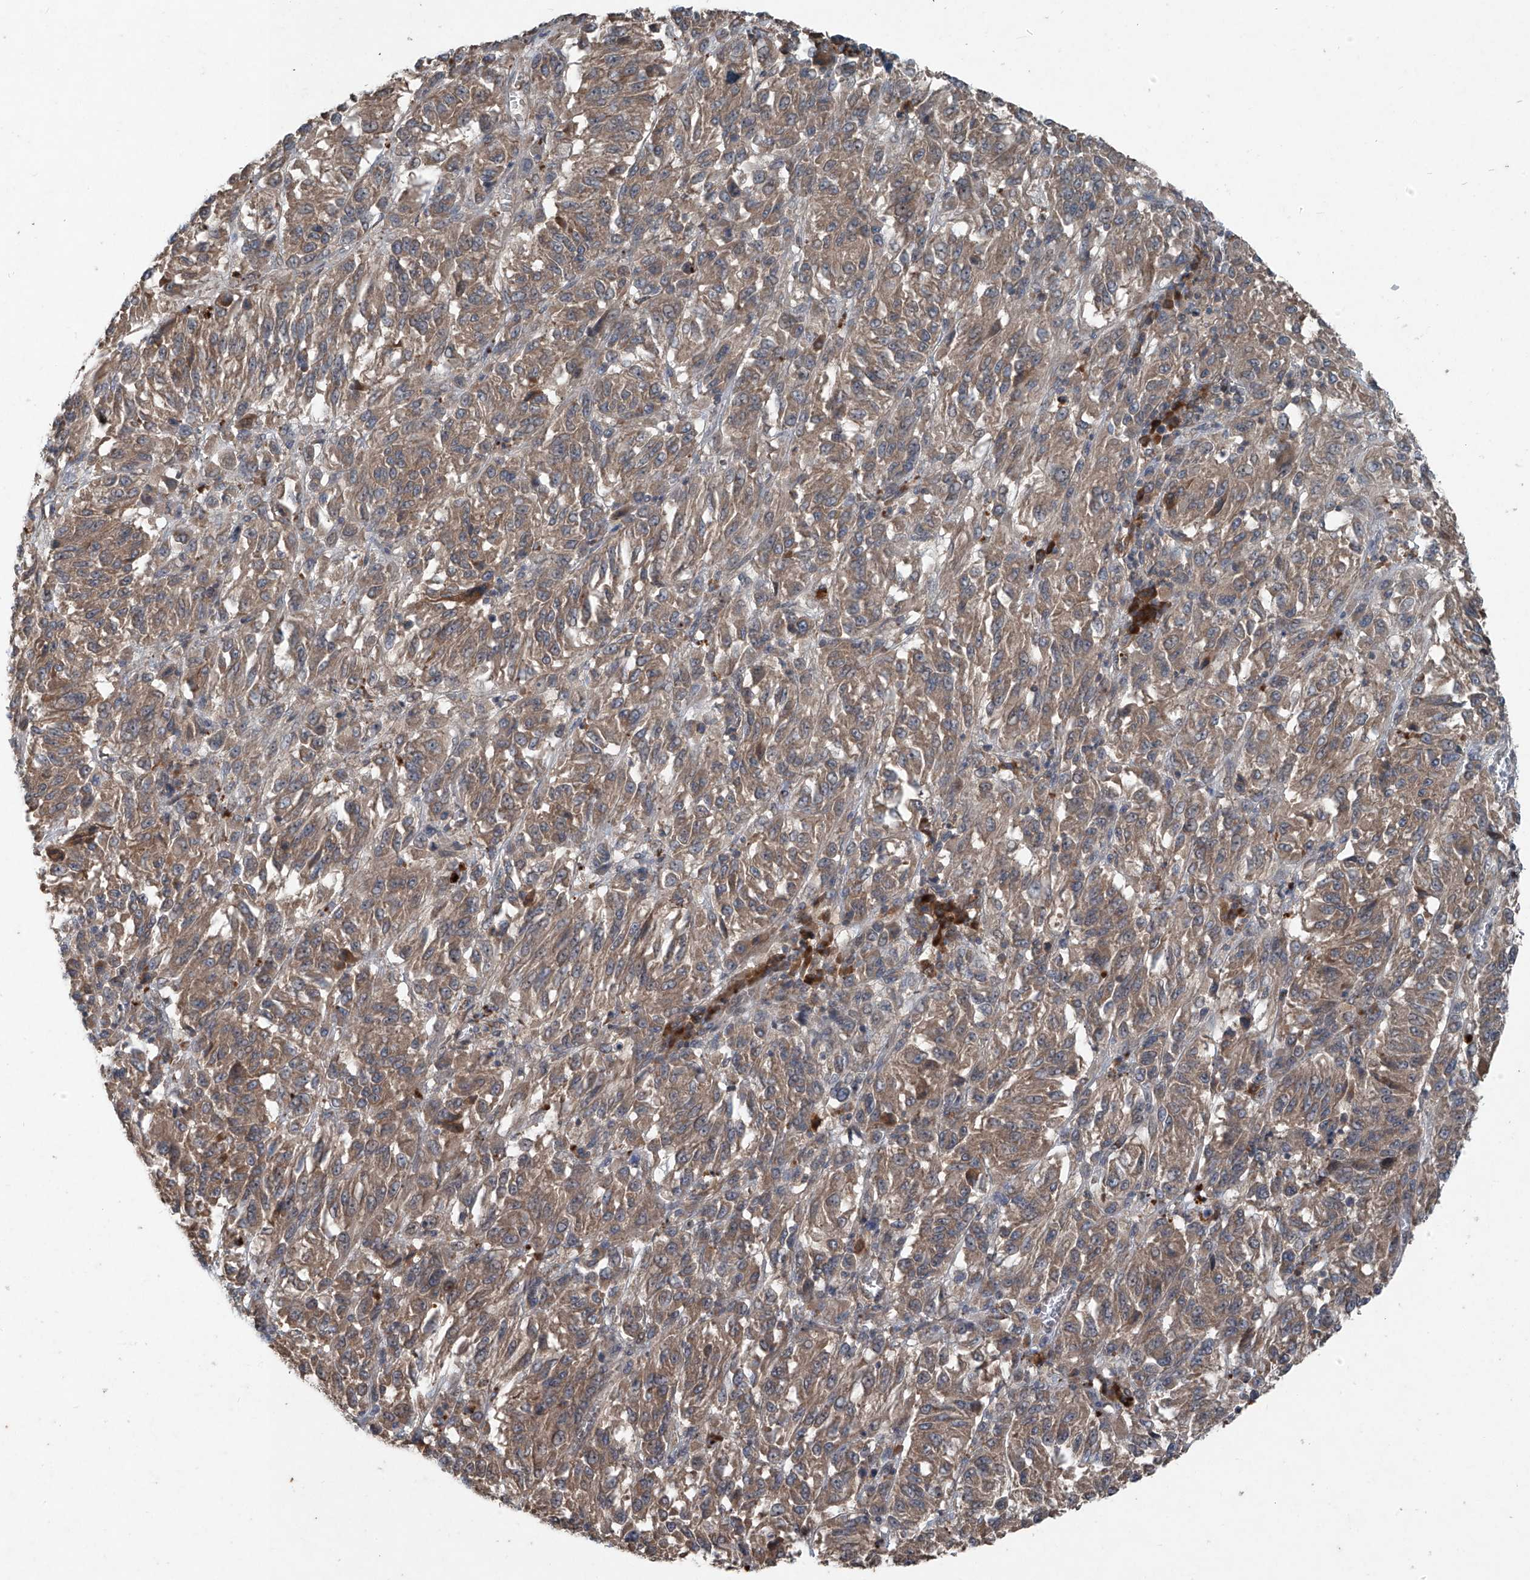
{"staining": {"intensity": "weak", "quantity": ">75%", "location": "cytoplasmic/membranous"}, "tissue": "melanoma", "cell_type": "Tumor cells", "image_type": "cancer", "snomed": [{"axis": "morphology", "description": "Malignant melanoma, Metastatic site"}, {"axis": "topography", "description": "Lung"}], "caption": "Brown immunohistochemical staining in melanoma exhibits weak cytoplasmic/membranous positivity in about >75% of tumor cells.", "gene": "FOXRED2", "patient": {"sex": "male", "age": 64}}